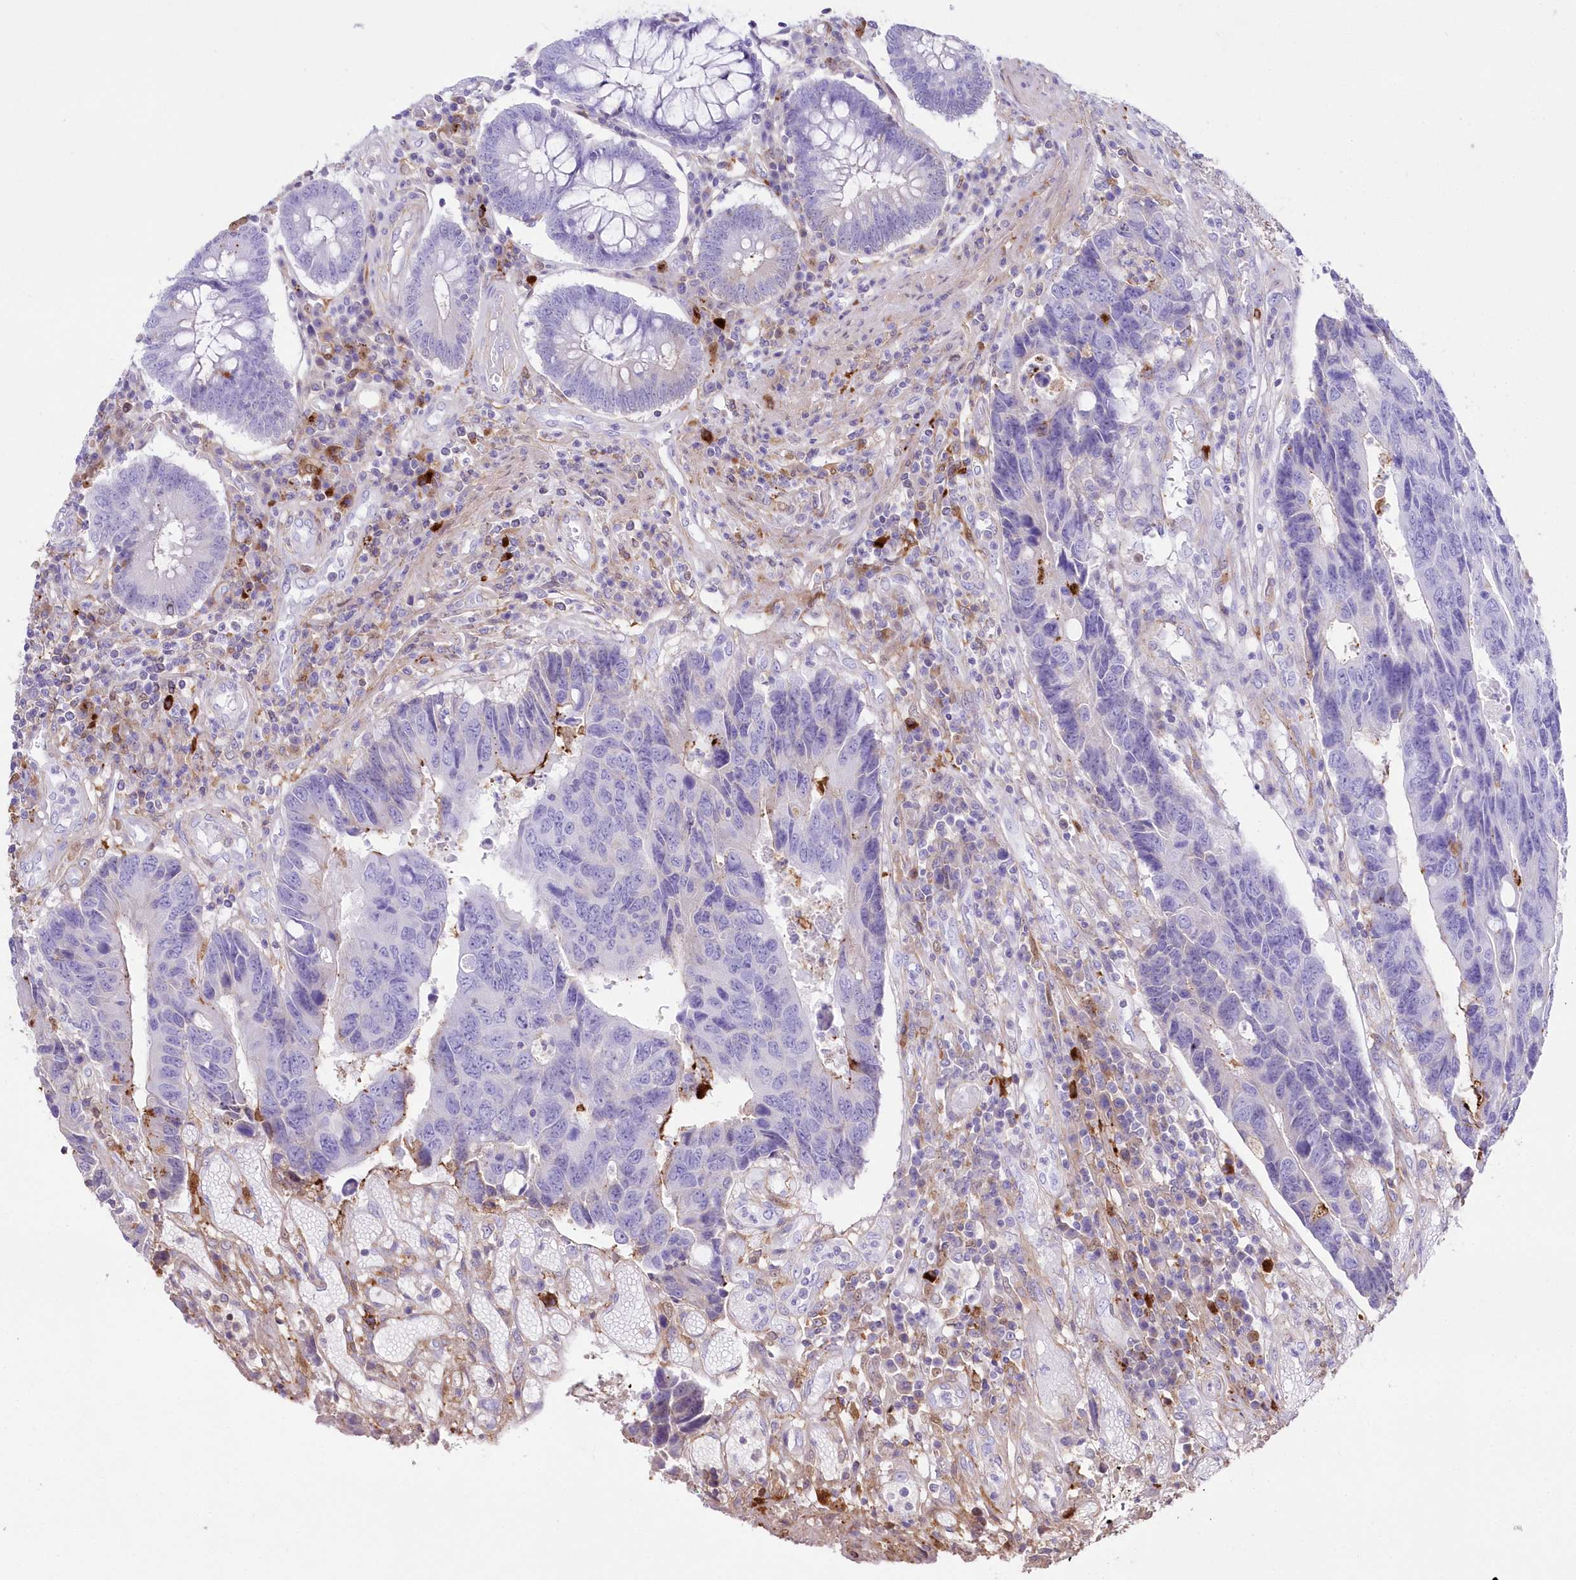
{"staining": {"intensity": "negative", "quantity": "none", "location": "none"}, "tissue": "colorectal cancer", "cell_type": "Tumor cells", "image_type": "cancer", "snomed": [{"axis": "morphology", "description": "Adenocarcinoma, NOS"}, {"axis": "topography", "description": "Rectum"}], "caption": "A histopathology image of colorectal cancer stained for a protein displays no brown staining in tumor cells.", "gene": "DNAJC19", "patient": {"sex": "male", "age": 84}}